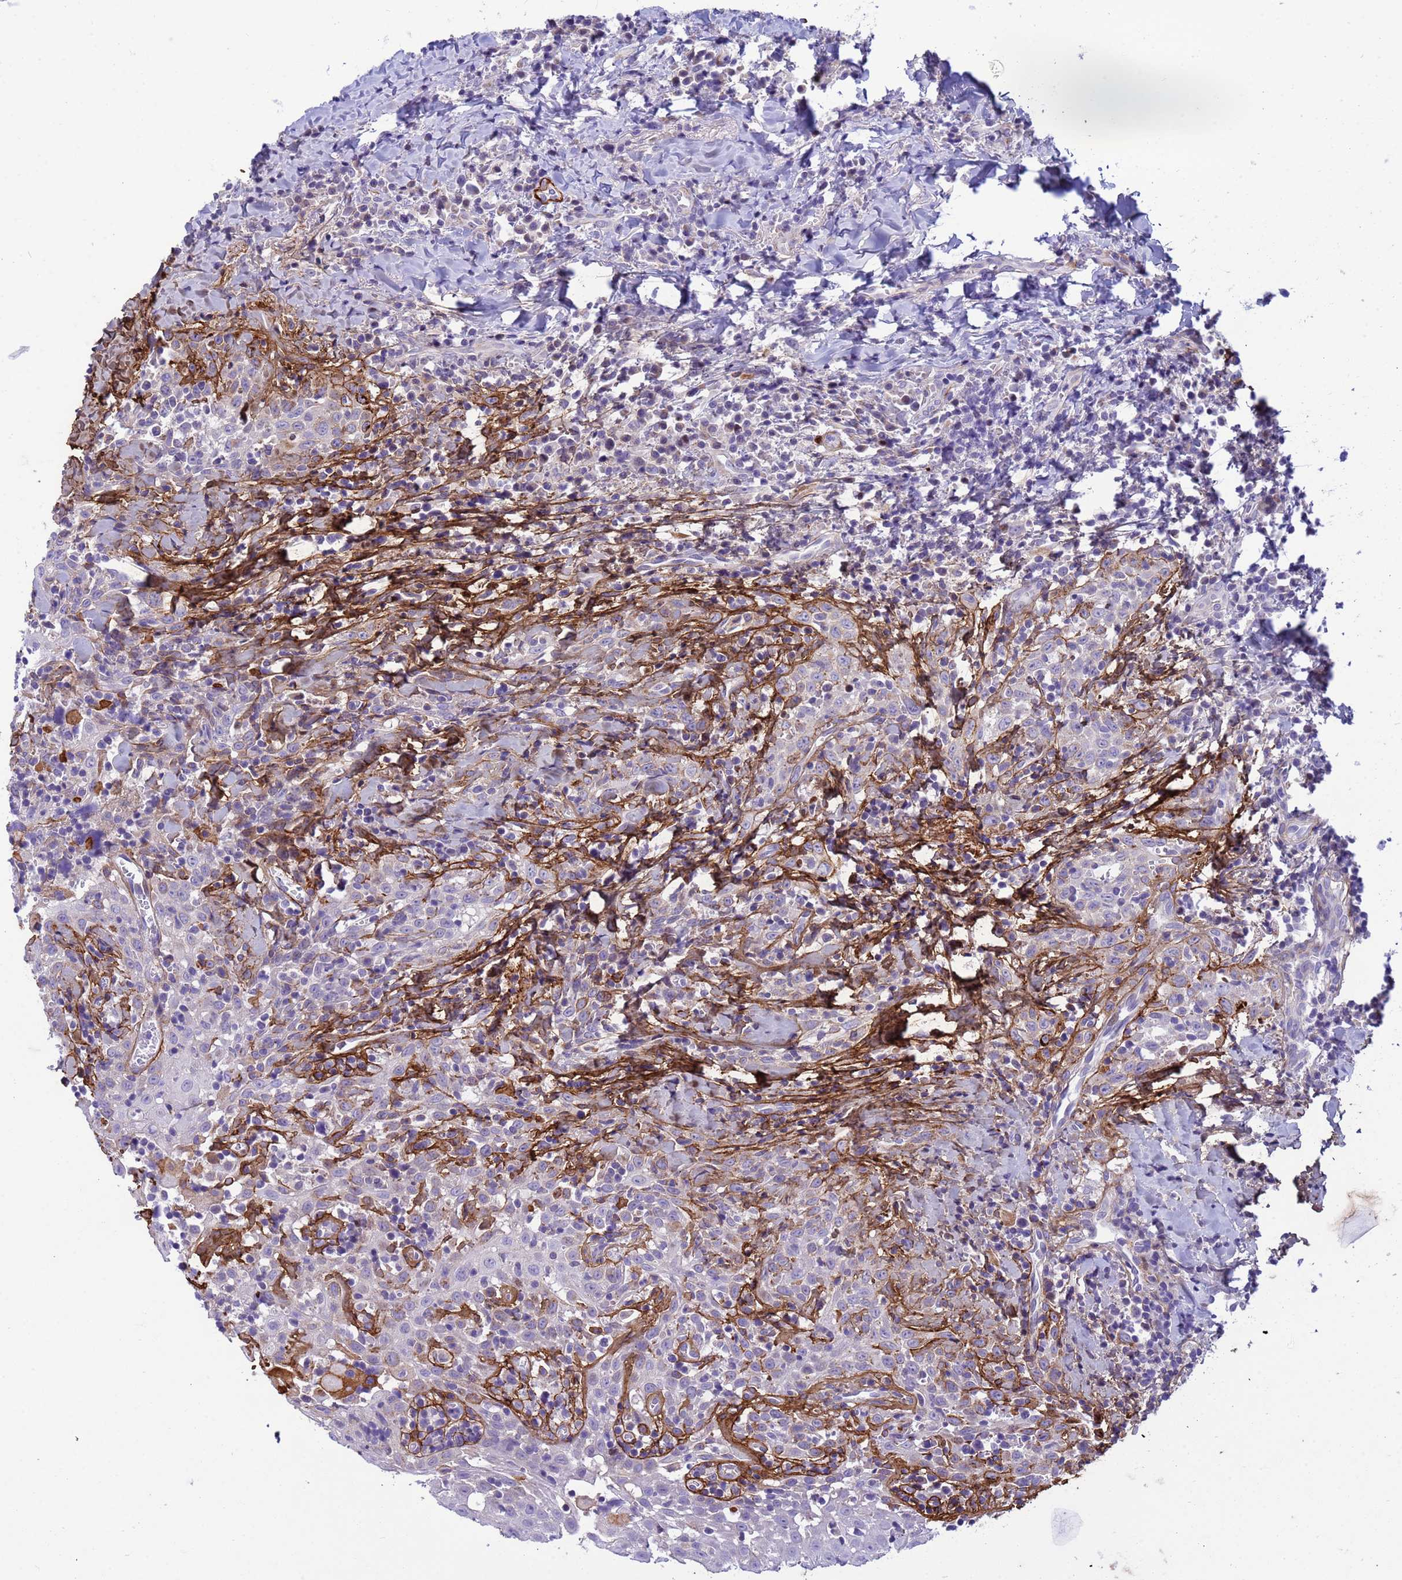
{"staining": {"intensity": "negative", "quantity": "none", "location": "none"}, "tissue": "head and neck cancer", "cell_type": "Tumor cells", "image_type": "cancer", "snomed": [{"axis": "morphology", "description": "Squamous cell carcinoma, NOS"}, {"axis": "topography", "description": "Head-Neck"}], "caption": "Photomicrograph shows no significant protein positivity in tumor cells of head and neck cancer (squamous cell carcinoma). The staining was performed using DAB to visualize the protein expression in brown, while the nuclei were stained in blue with hematoxylin (Magnification: 20x).", "gene": "P2RX7", "patient": {"sex": "female", "age": 70}}